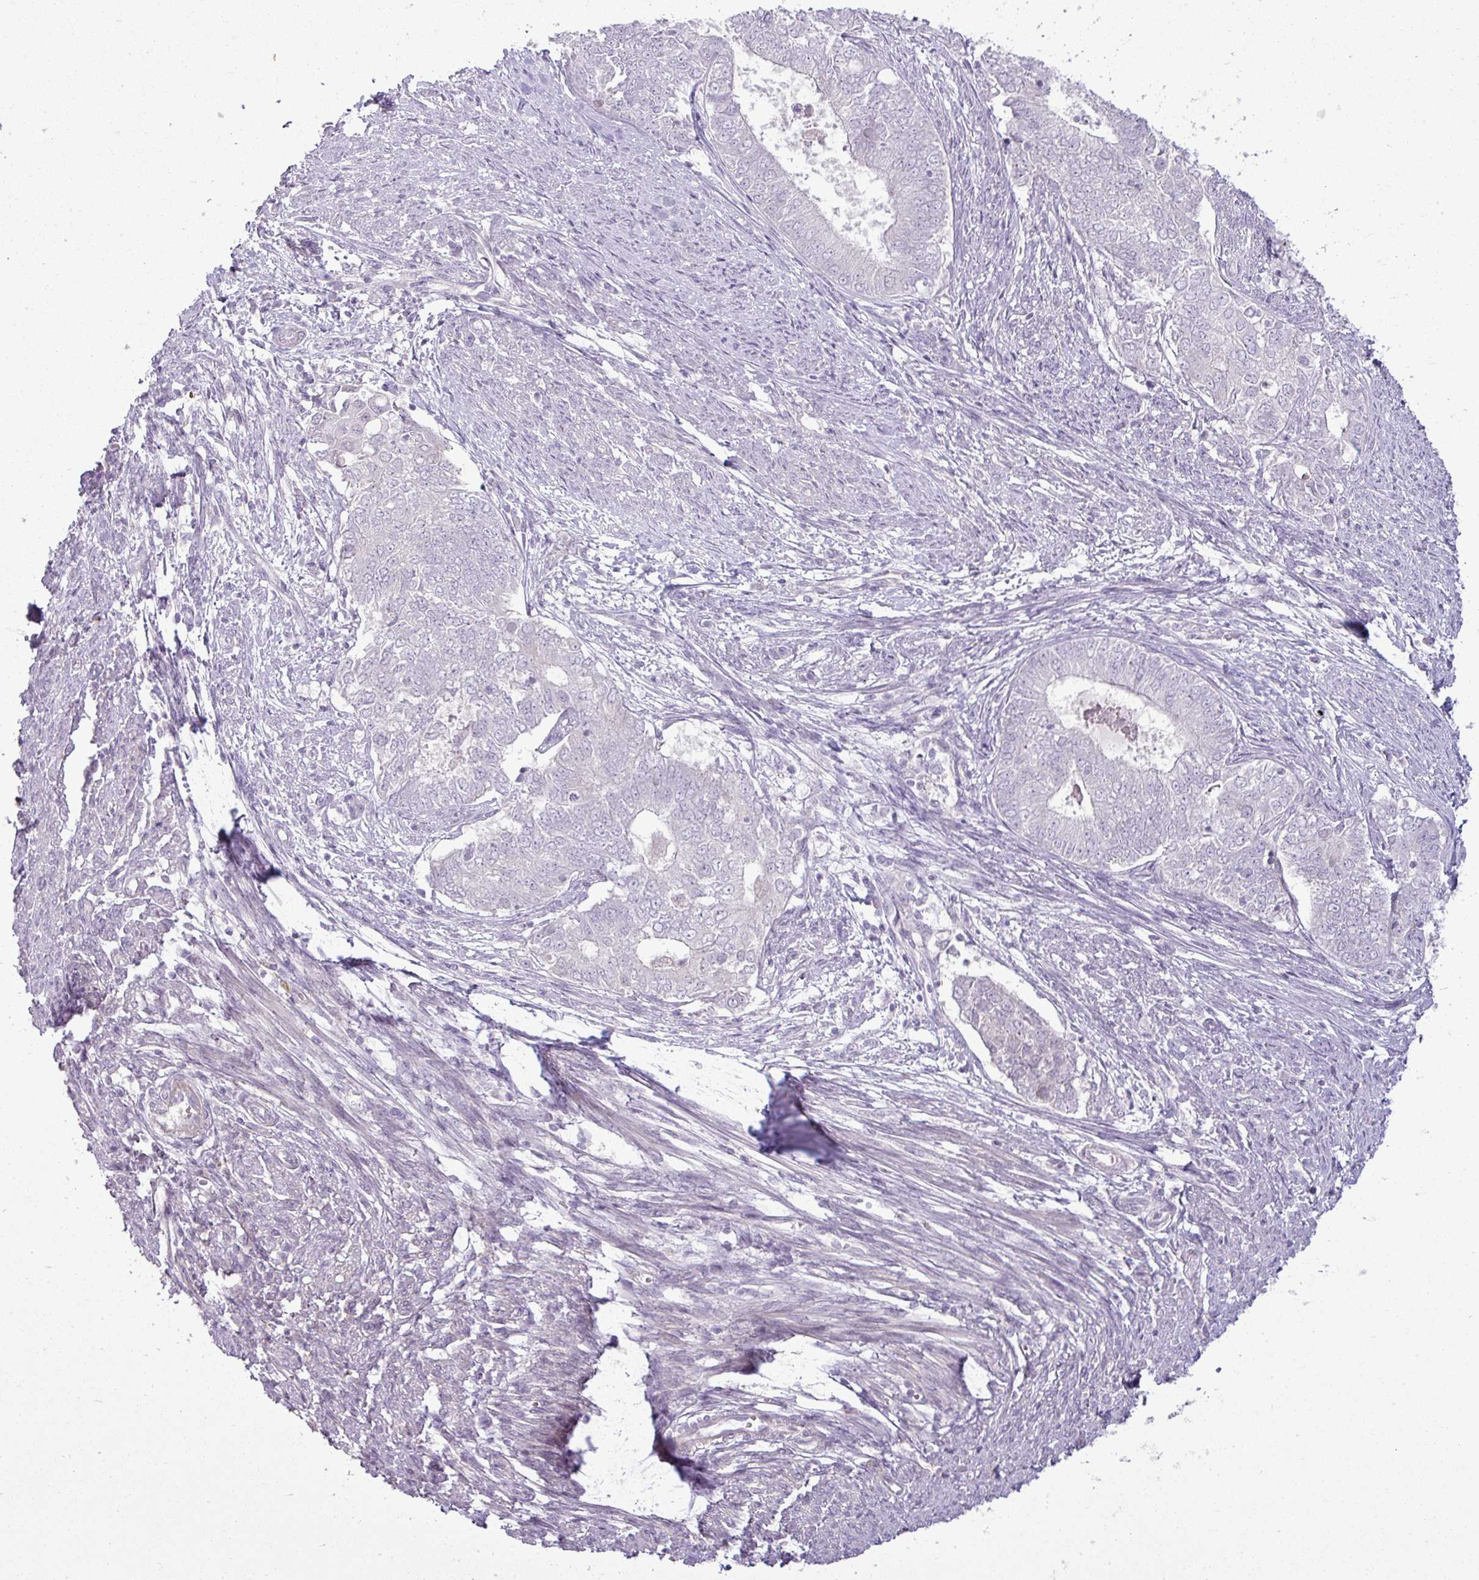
{"staining": {"intensity": "negative", "quantity": "none", "location": "none"}, "tissue": "endometrial cancer", "cell_type": "Tumor cells", "image_type": "cancer", "snomed": [{"axis": "morphology", "description": "Adenocarcinoma, NOS"}, {"axis": "topography", "description": "Endometrium"}], "caption": "Endometrial cancer (adenocarcinoma) stained for a protein using IHC reveals no positivity tumor cells.", "gene": "APOM", "patient": {"sex": "female", "age": 62}}